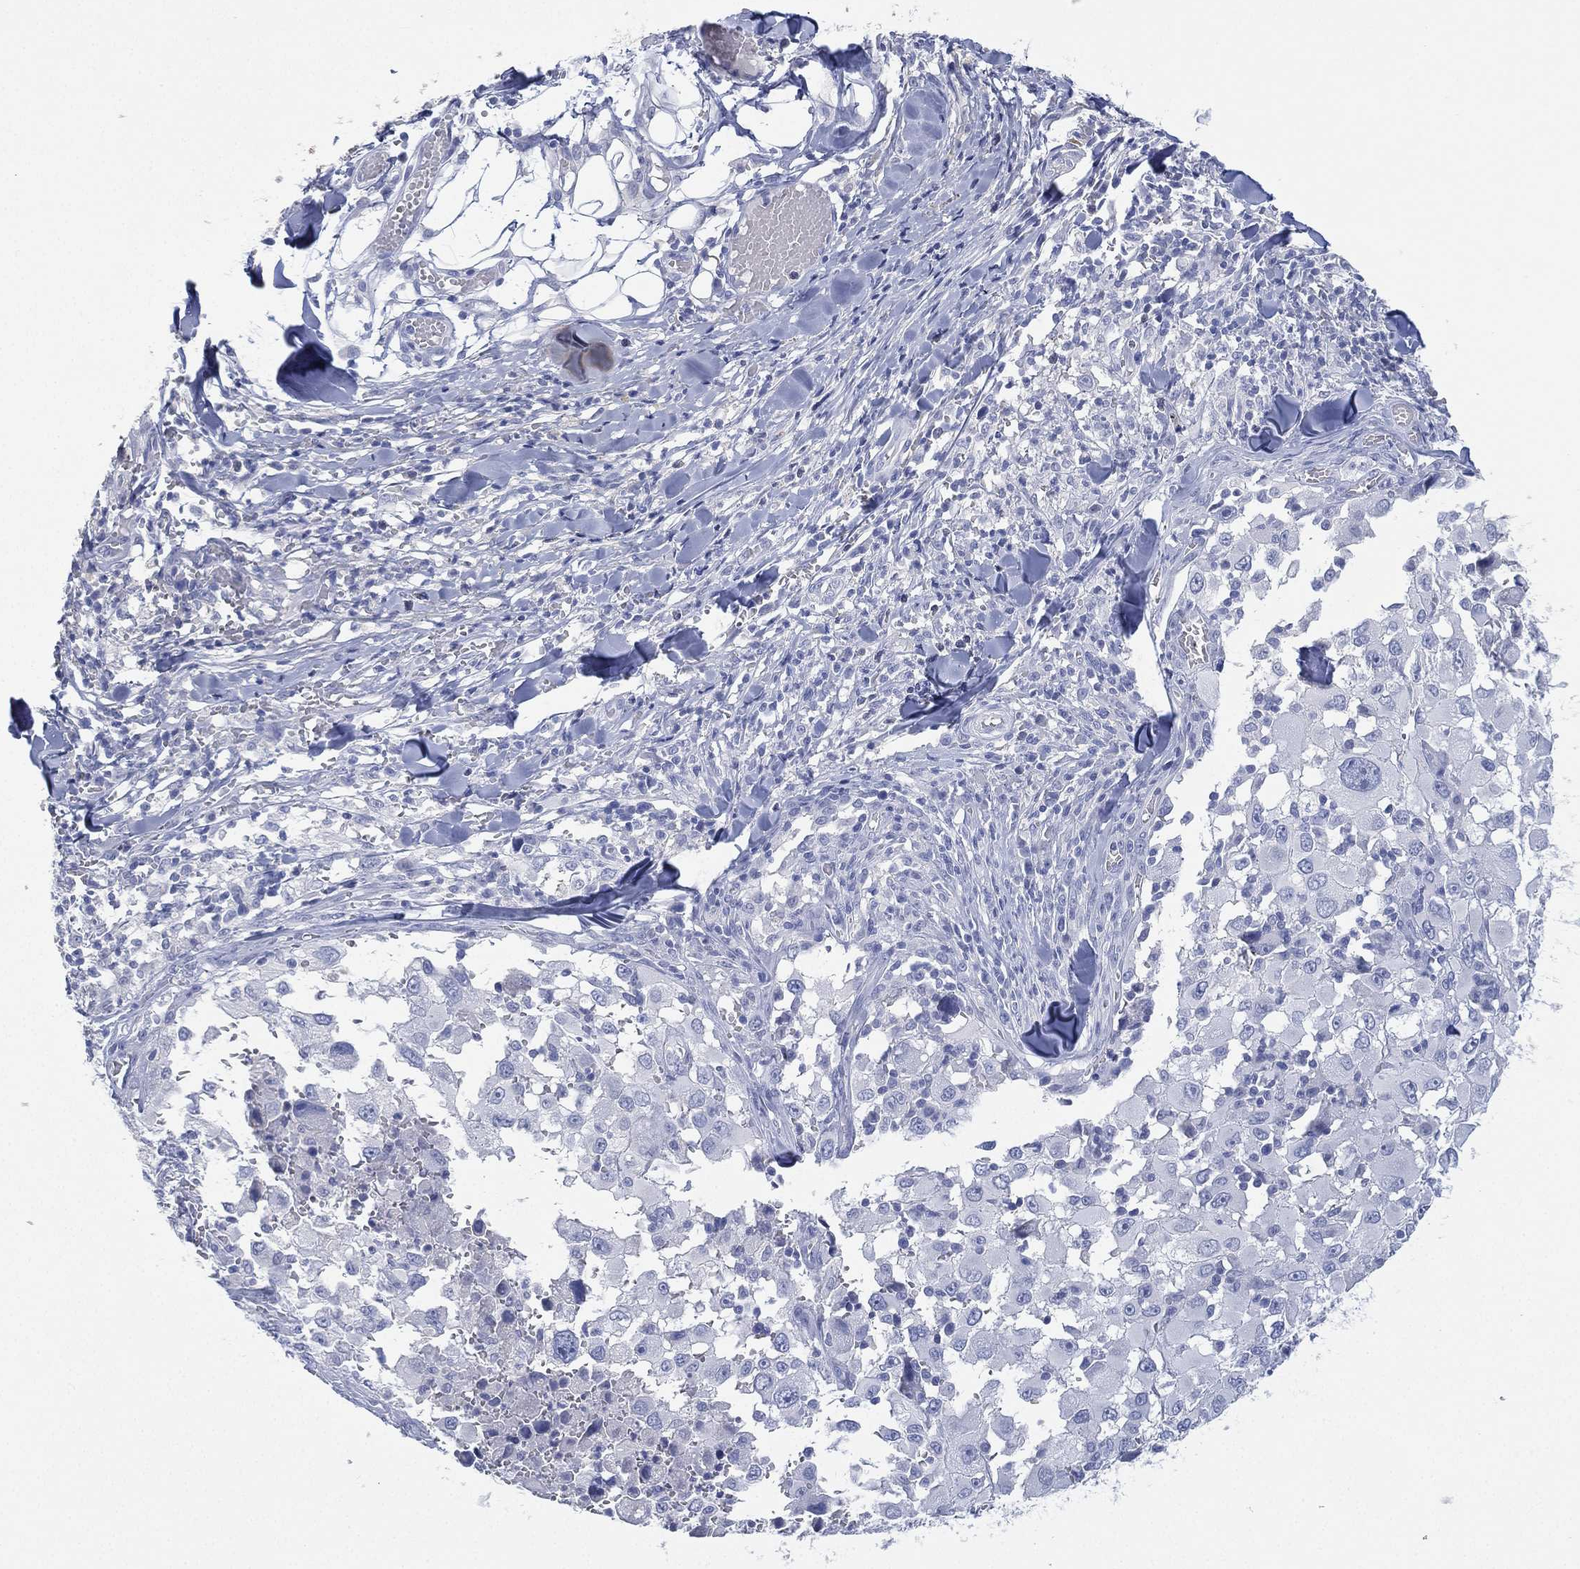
{"staining": {"intensity": "negative", "quantity": "none", "location": "none"}, "tissue": "melanoma", "cell_type": "Tumor cells", "image_type": "cancer", "snomed": [{"axis": "morphology", "description": "Malignant melanoma, Metastatic site"}, {"axis": "topography", "description": "Lymph node"}], "caption": "High magnification brightfield microscopy of malignant melanoma (metastatic site) stained with DAB (brown) and counterstained with hematoxylin (blue): tumor cells show no significant staining.", "gene": "FMO1", "patient": {"sex": "male", "age": 50}}